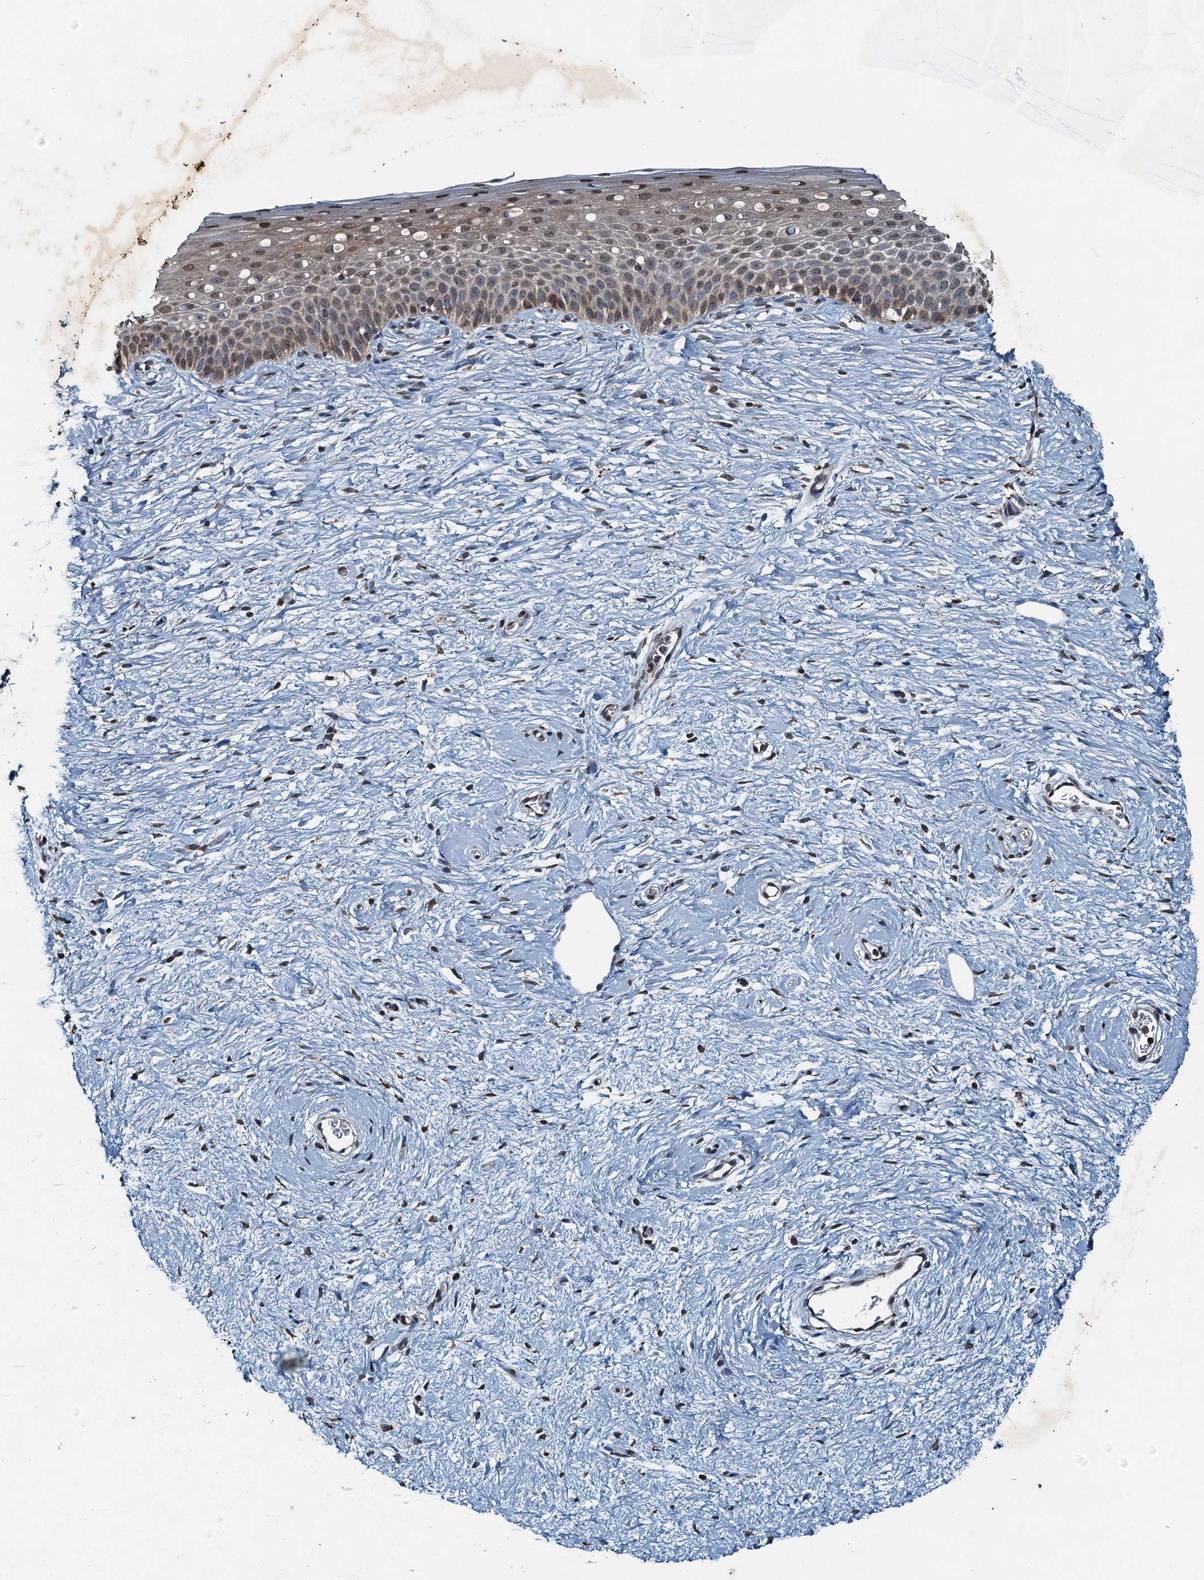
{"staining": {"intensity": "weak", "quantity": "25%-75%", "location": "cytoplasmic/membranous"}, "tissue": "cervix", "cell_type": "Glandular cells", "image_type": "normal", "snomed": [{"axis": "morphology", "description": "Normal tissue, NOS"}, {"axis": "topography", "description": "Cervix"}], "caption": "Immunohistochemistry of benign human cervix displays low levels of weak cytoplasmic/membranous expression in about 25%-75% of glandular cells. The staining is performed using DAB brown chromogen to label protein expression. The nuclei are counter-stained blue using hematoxylin.", "gene": "TCTN1", "patient": {"sex": "female", "age": 57}}